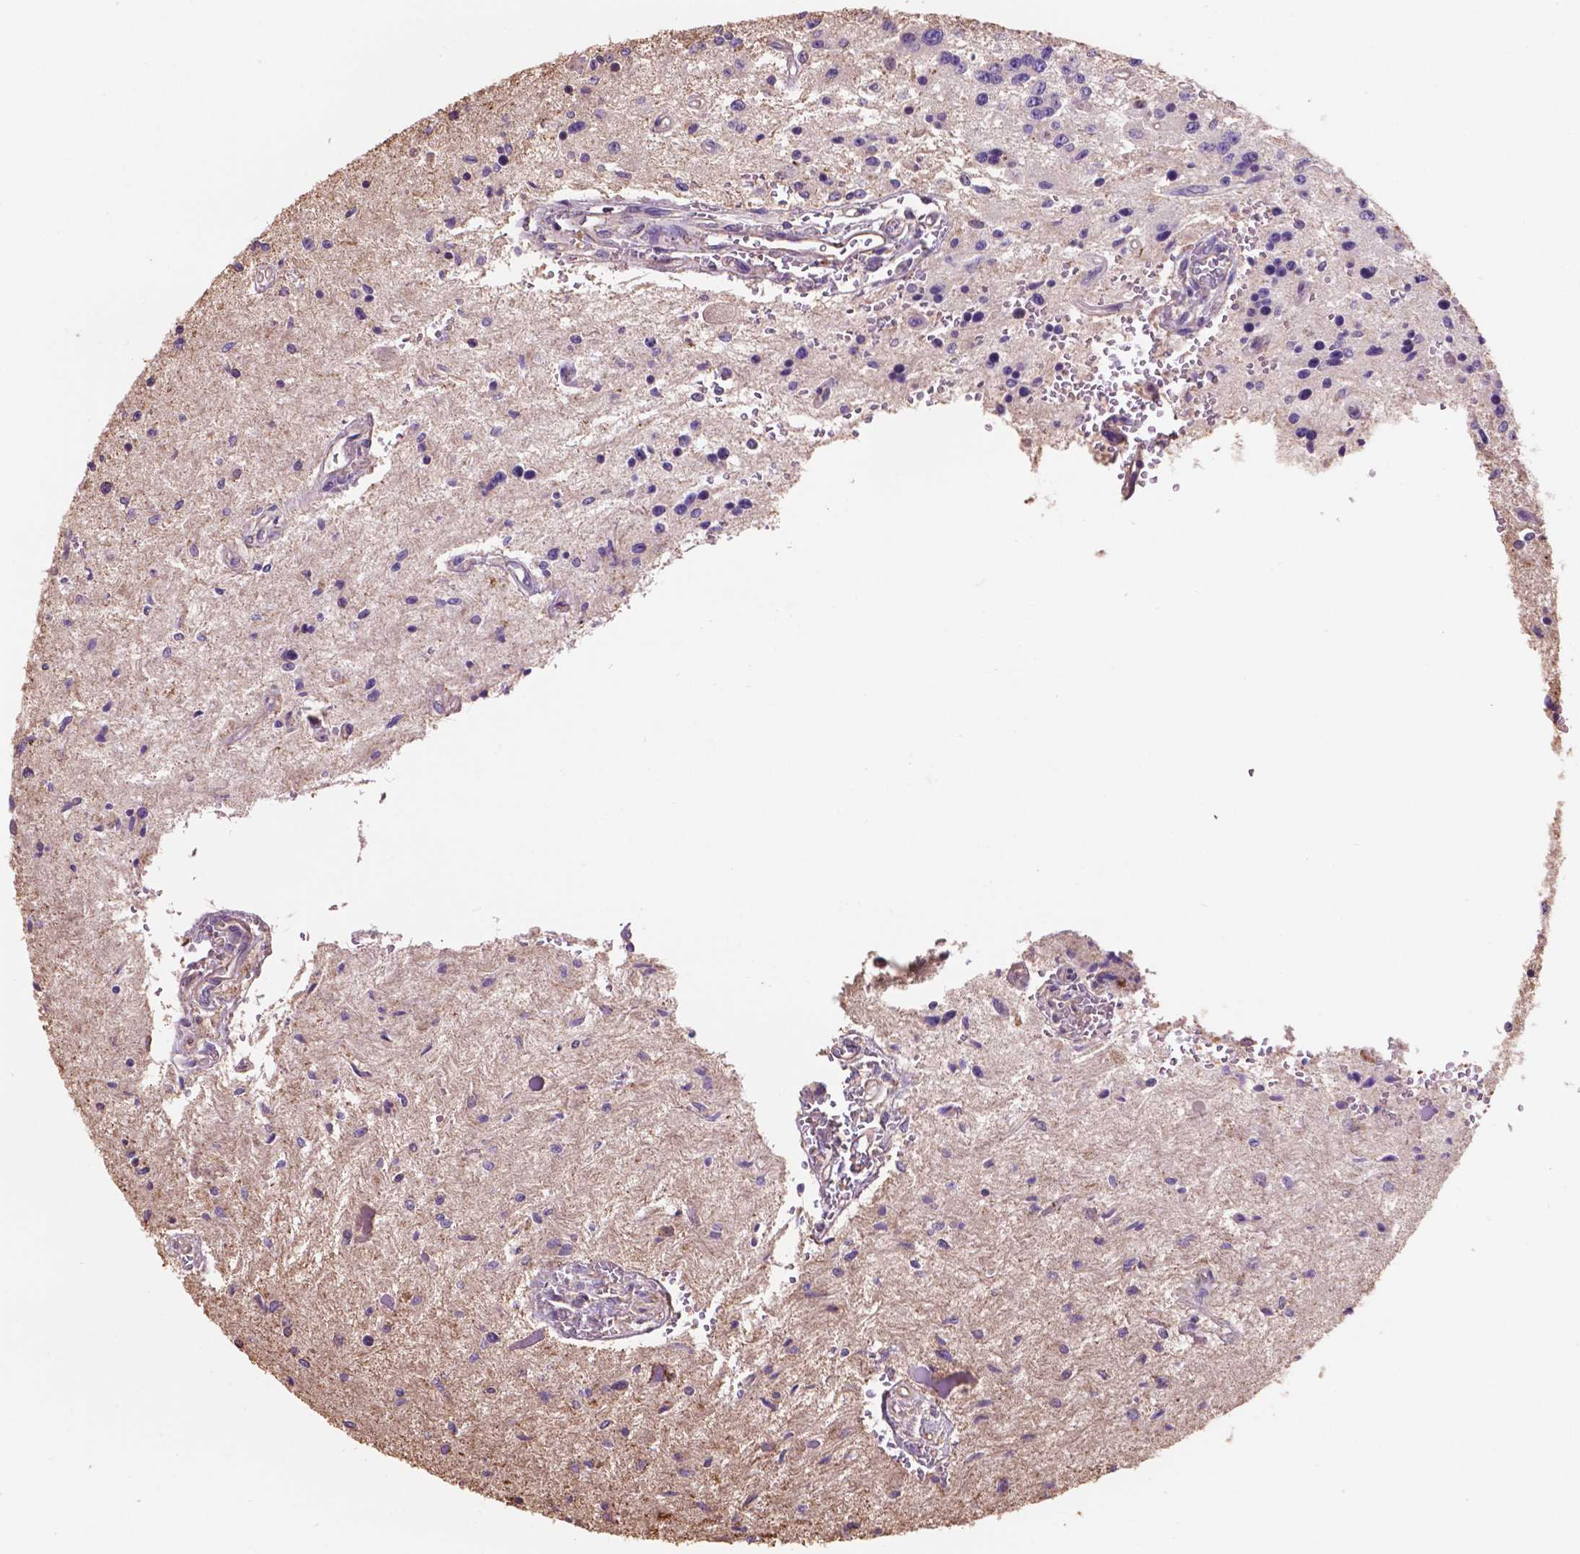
{"staining": {"intensity": "negative", "quantity": "none", "location": "none"}, "tissue": "glioma", "cell_type": "Tumor cells", "image_type": "cancer", "snomed": [{"axis": "morphology", "description": "Glioma, malignant, Low grade"}, {"axis": "topography", "description": "Cerebellum"}], "caption": "Immunohistochemical staining of glioma exhibits no significant positivity in tumor cells. The staining is performed using DAB (3,3'-diaminobenzidine) brown chromogen with nuclei counter-stained in using hematoxylin.", "gene": "NIPA2", "patient": {"sex": "female", "age": 14}}